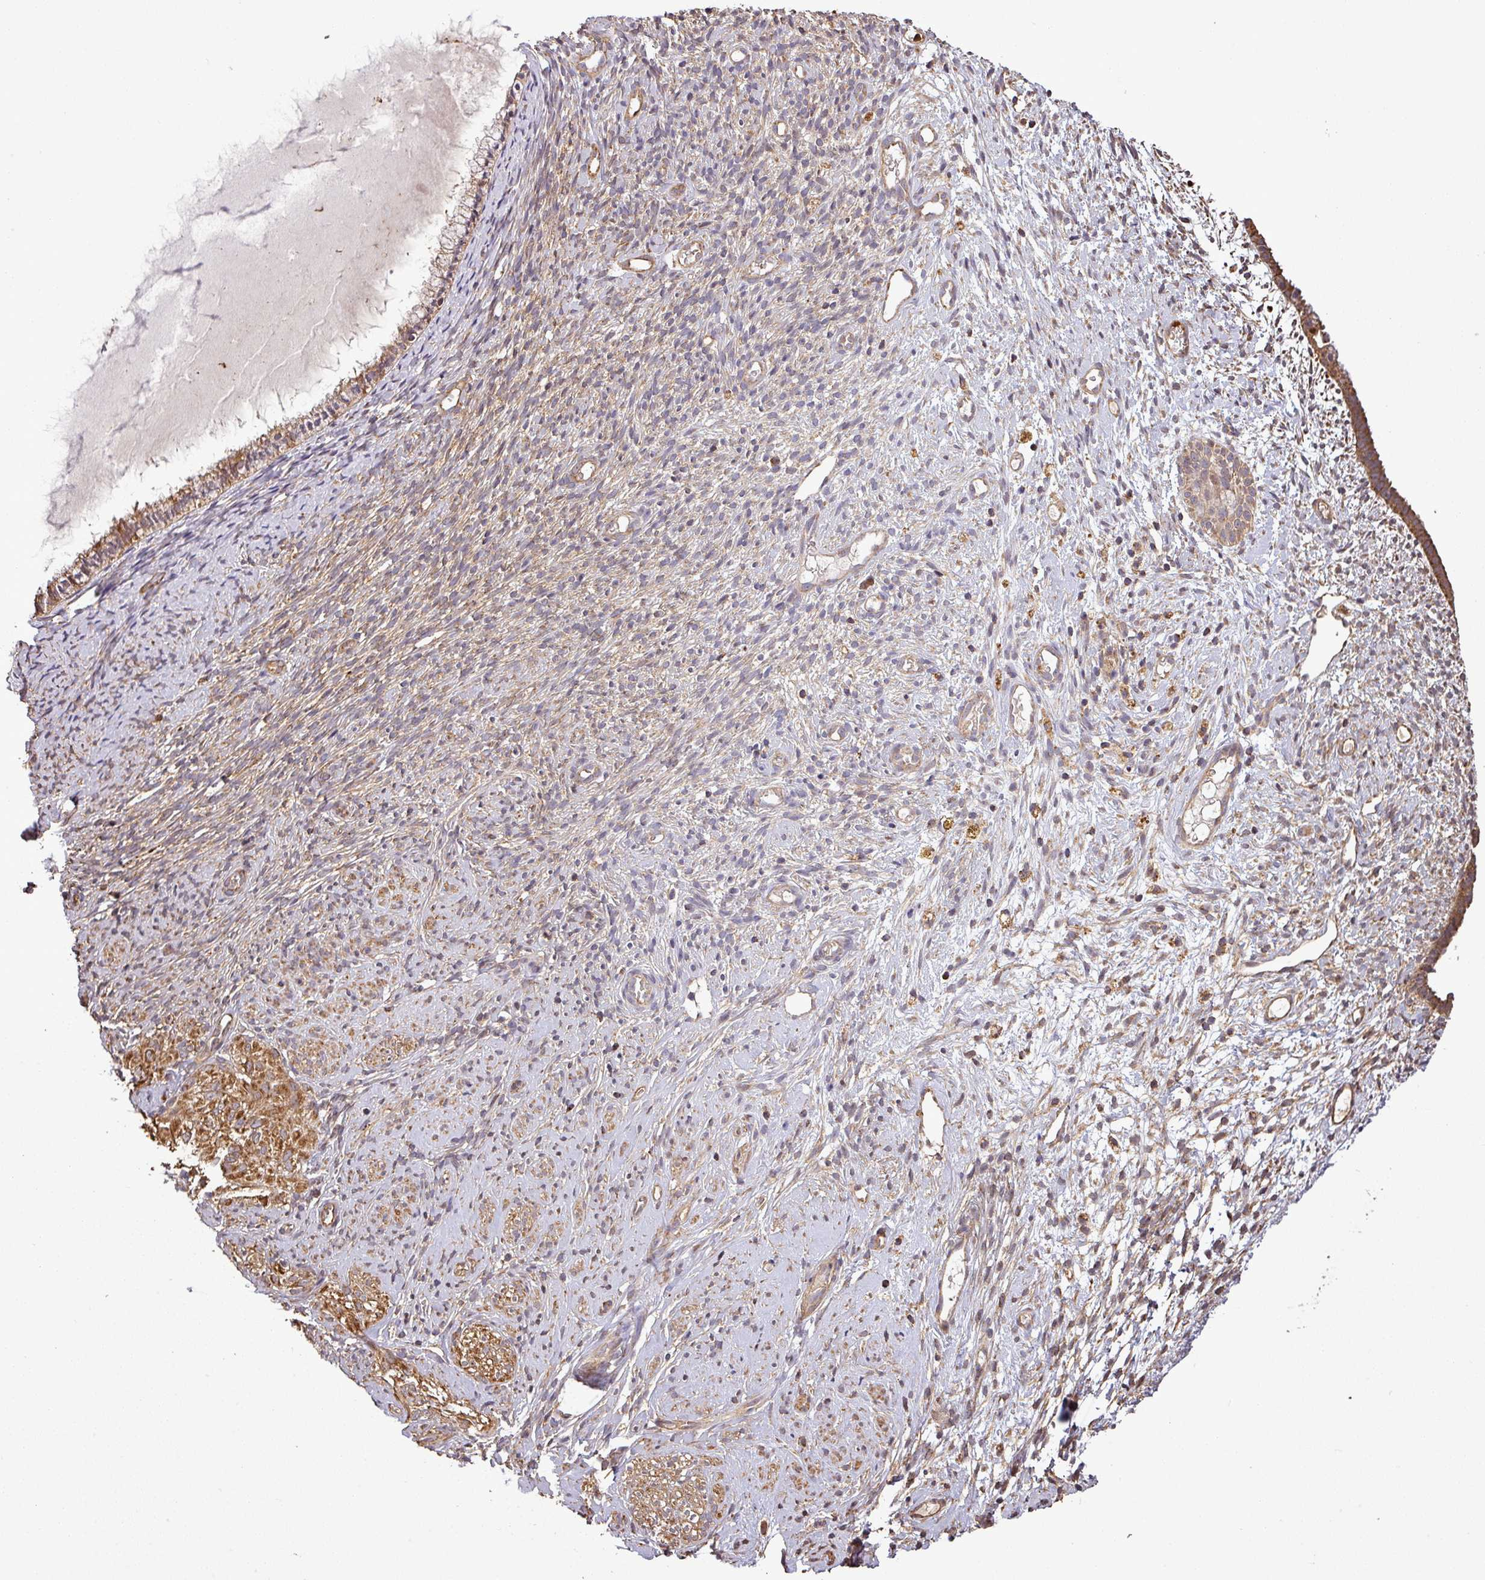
{"staining": {"intensity": "moderate", "quantity": ">75%", "location": "cytoplasmic/membranous"}, "tissue": "cervix", "cell_type": "Glandular cells", "image_type": "normal", "snomed": [{"axis": "morphology", "description": "Normal tissue, NOS"}, {"axis": "topography", "description": "Cervix"}], "caption": "Benign cervix was stained to show a protein in brown. There is medium levels of moderate cytoplasmic/membranous staining in approximately >75% of glandular cells.", "gene": "PLEKHM1", "patient": {"sex": "female", "age": 76}}